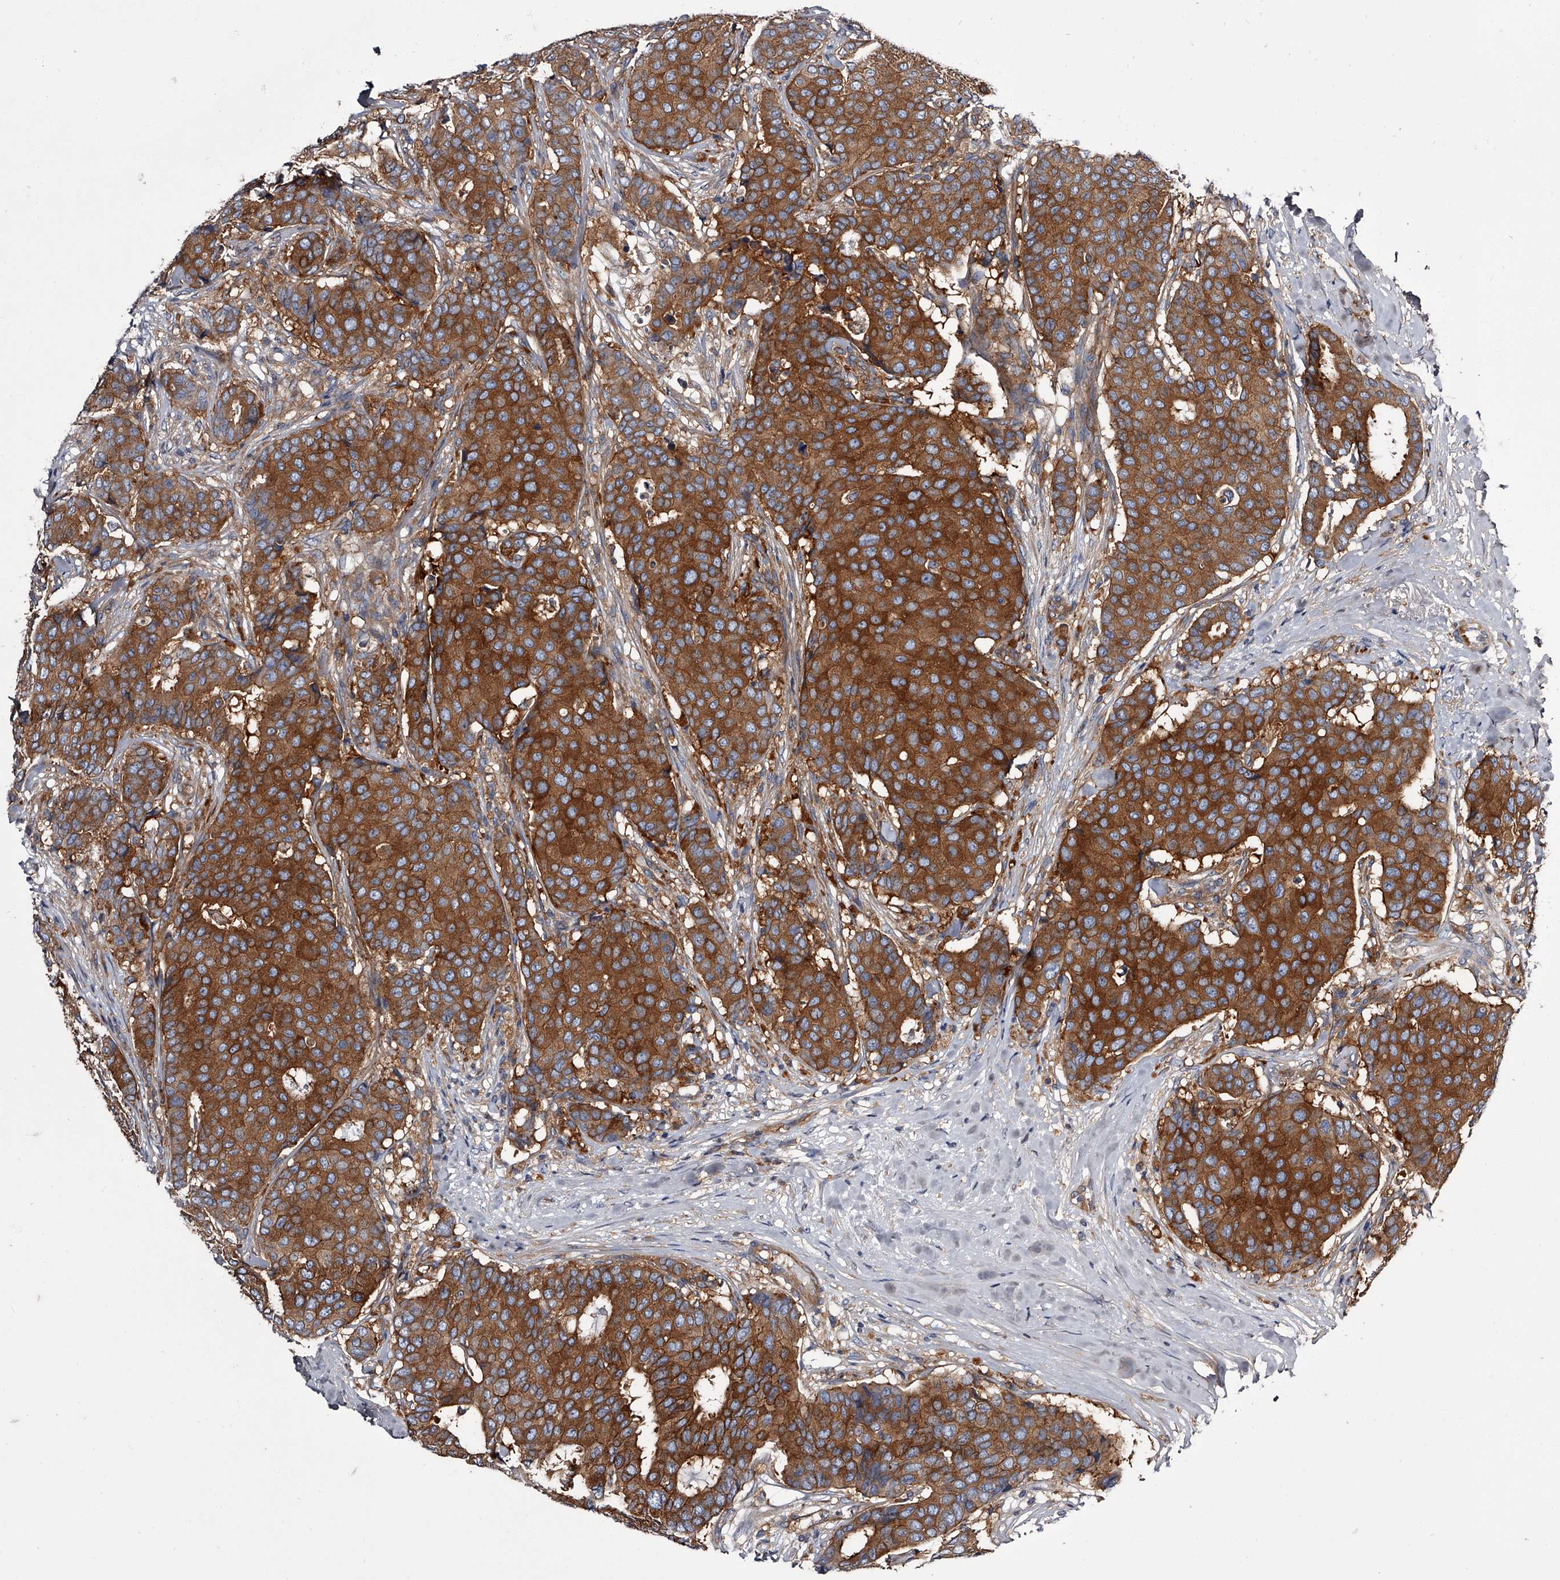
{"staining": {"intensity": "strong", "quantity": ">75%", "location": "cytoplasmic/membranous"}, "tissue": "breast cancer", "cell_type": "Tumor cells", "image_type": "cancer", "snomed": [{"axis": "morphology", "description": "Duct carcinoma"}, {"axis": "topography", "description": "Breast"}], "caption": "Immunohistochemical staining of invasive ductal carcinoma (breast) exhibits high levels of strong cytoplasmic/membranous protein staining in about >75% of tumor cells.", "gene": "GAPVD1", "patient": {"sex": "female", "age": 75}}